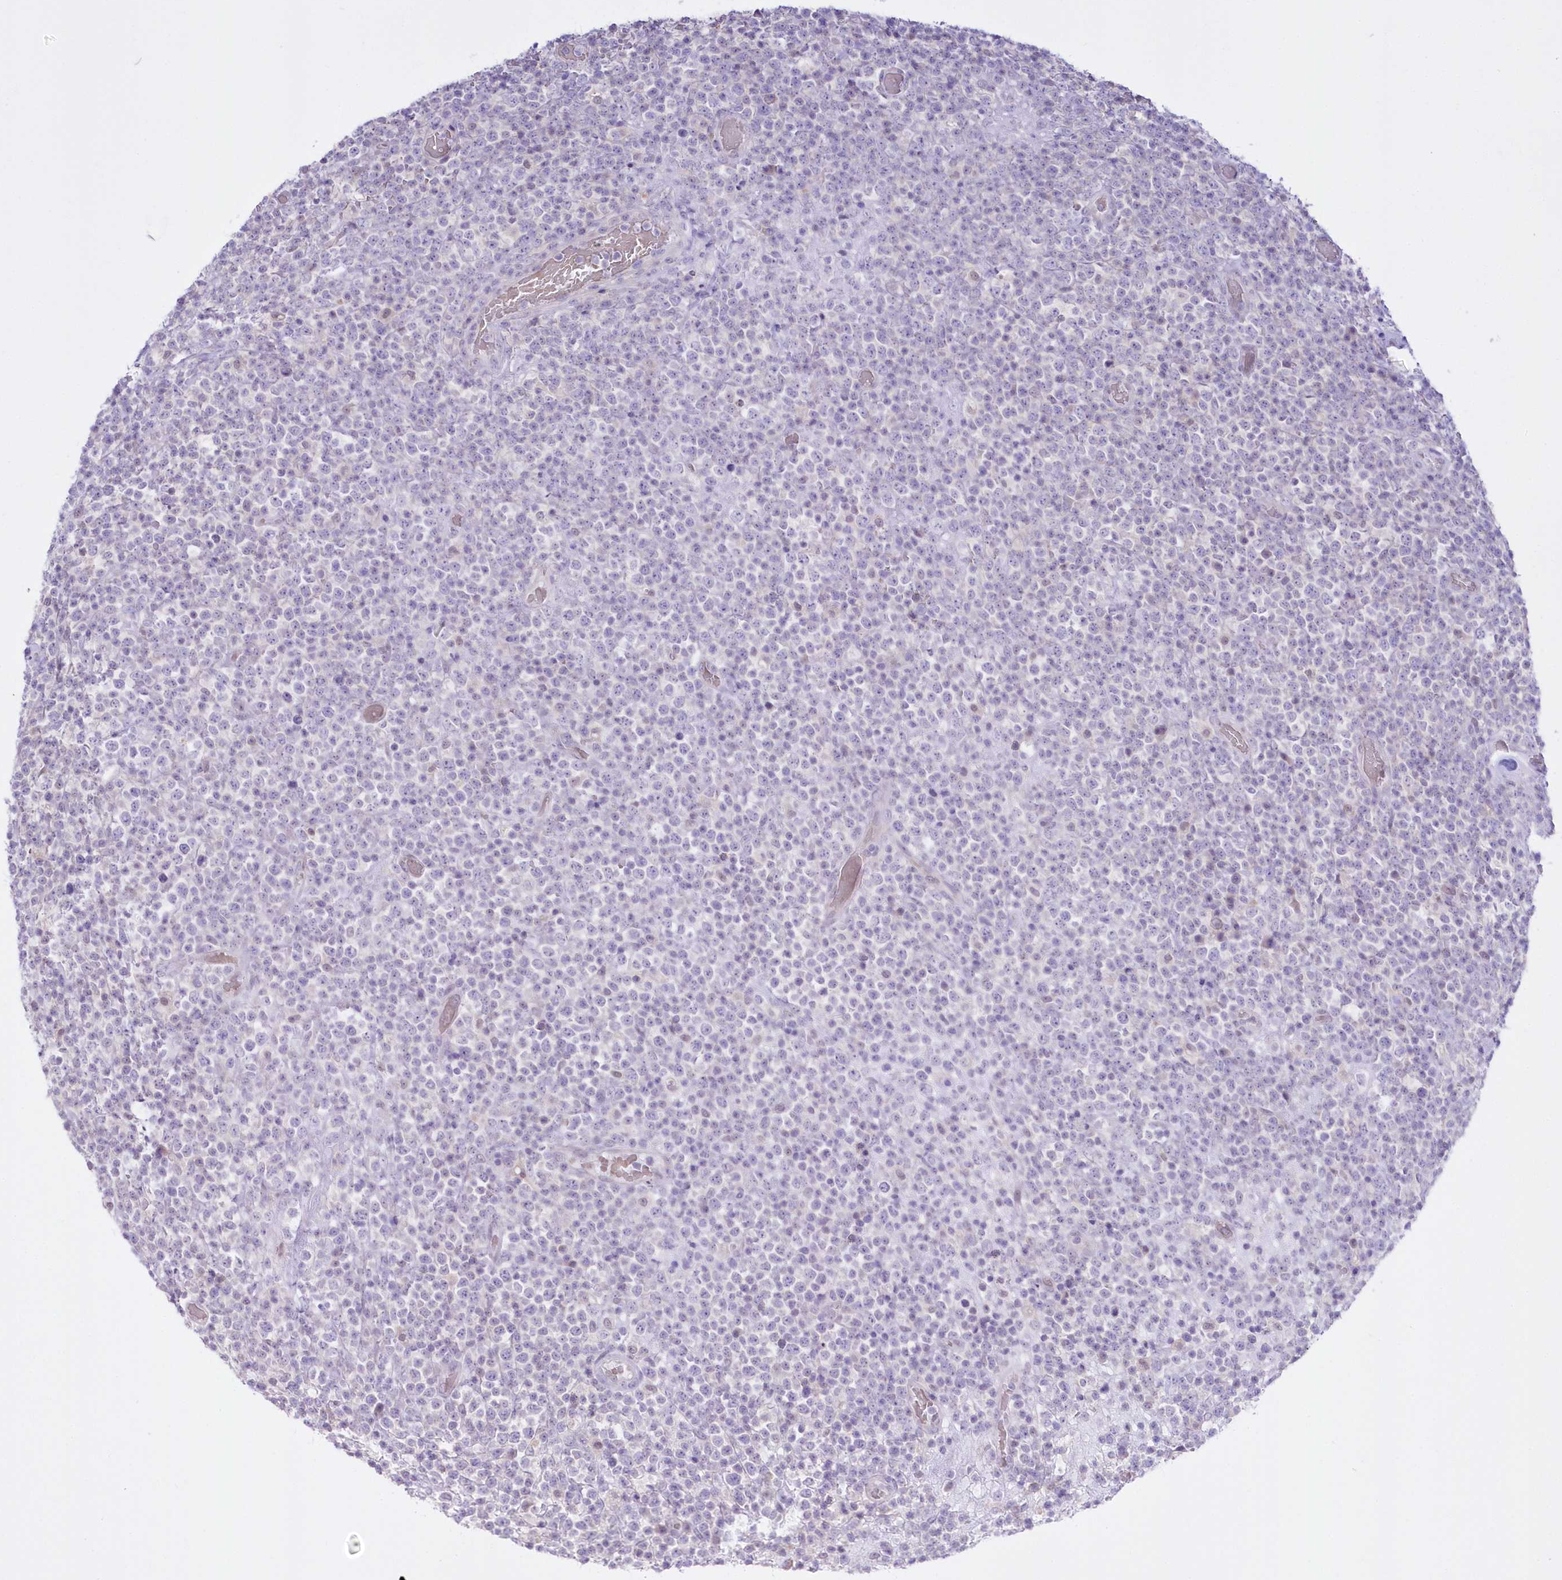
{"staining": {"intensity": "negative", "quantity": "none", "location": "none"}, "tissue": "lymphoma", "cell_type": "Tumor cells", "image_type": "cancer", "snomed": [{"axis": "morphology", "description": "Malignant lymphoma, non-Hodgkin's type, High grade"}, {"axis": "topography", "description": "Colon"}], "caption": "This is a micrograph of immunohistochemistry (IHC) staining of lymphoma, which shows no staining in tumor cells.", "gene": "UBA6", "patient": {"sex": "female", "age": 53}}